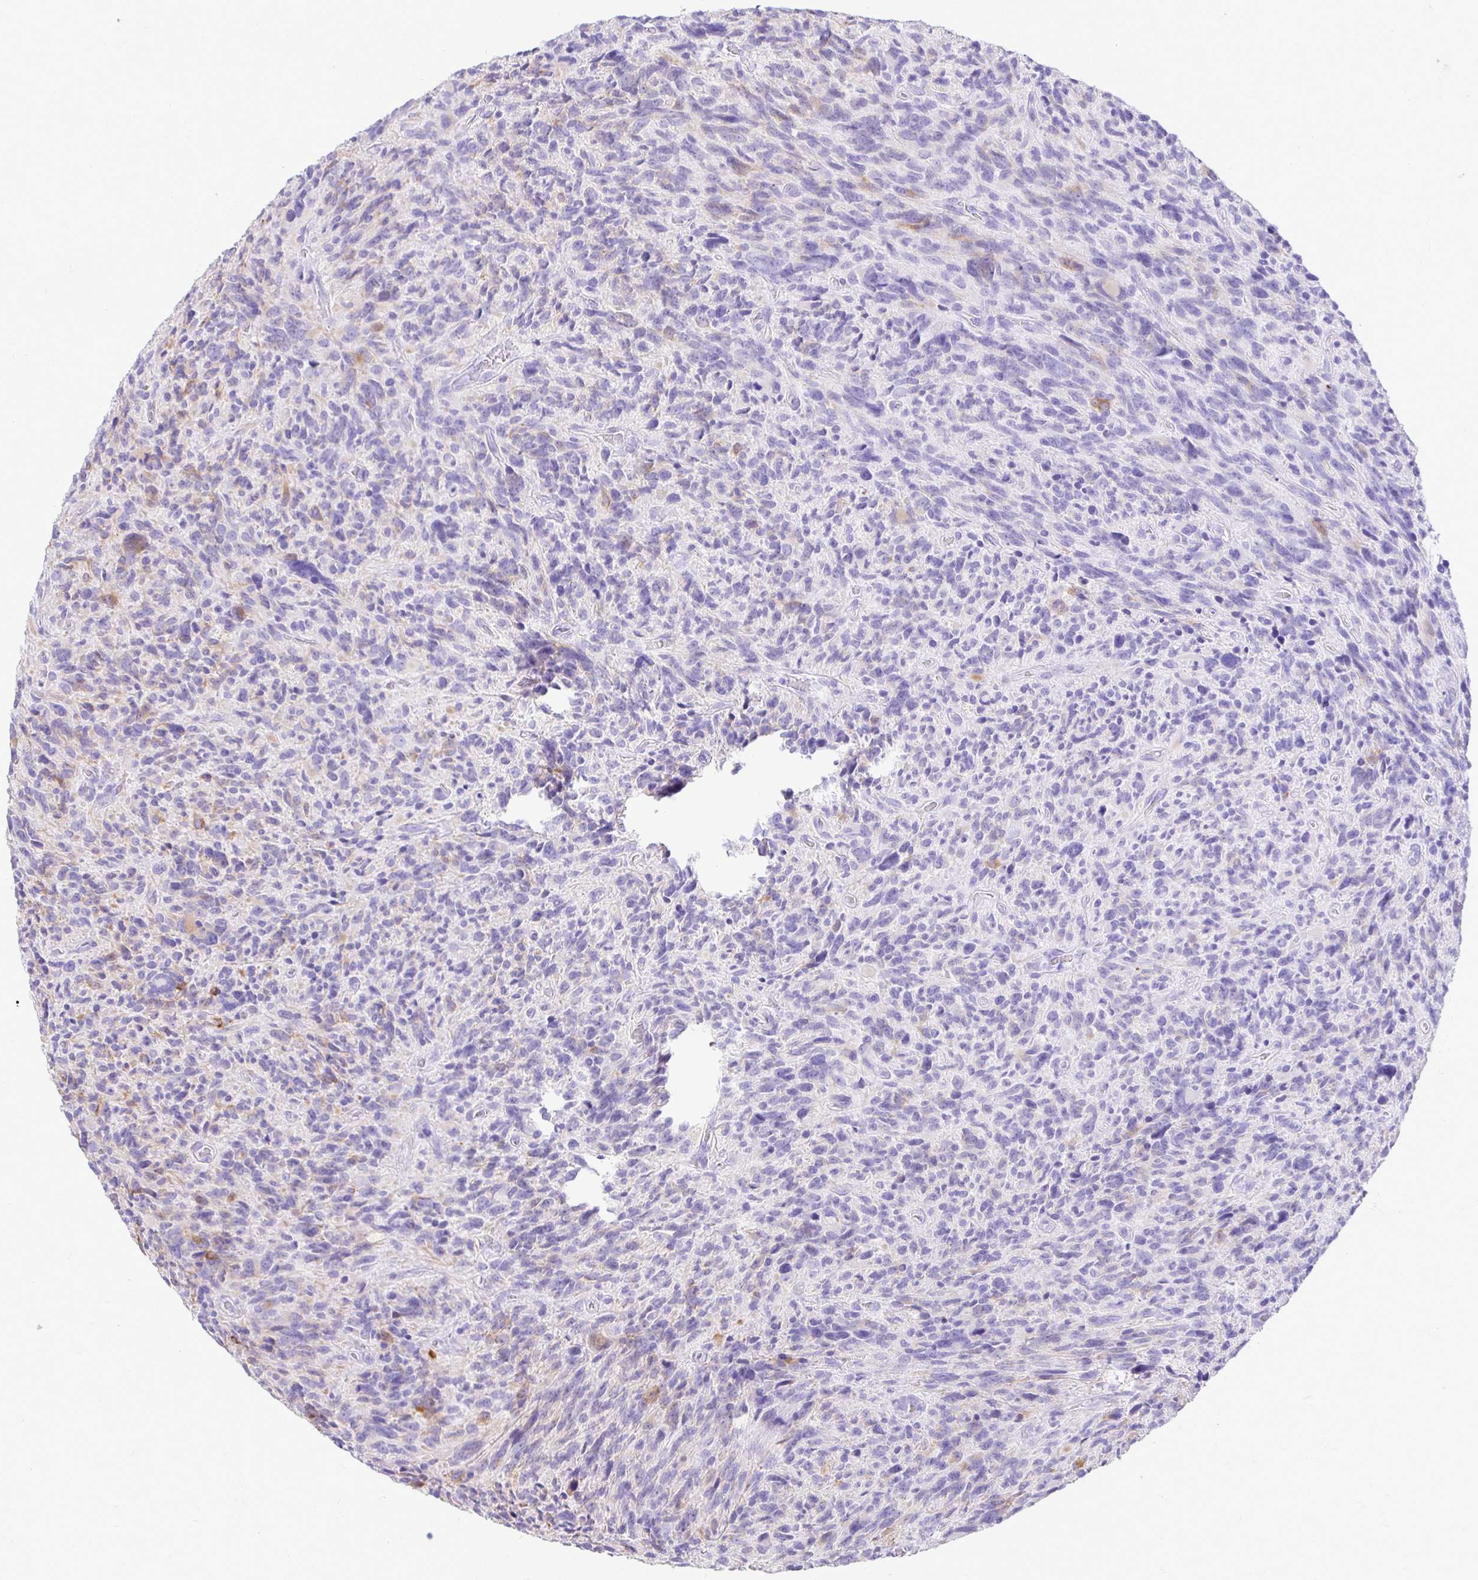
{"staining": {"intensity": "weak", "quantity": "<25%", "location": "cytoplasmic/membranous"}, "tissue": "glioma", "cell_type": "Tumor cells", "image_type": "cancer", "snomed": [{"axis": "morphology", "description": "Glioma, malignant, High grade"}, {"axis": "topography", "description": "Brain"}], "caption": "DAB immunohistochemical staining of glioma demonstrates no significant expression in tumor cells.", "gene": "TAF1D", "patient": {"sex": "male", "age": 46}}